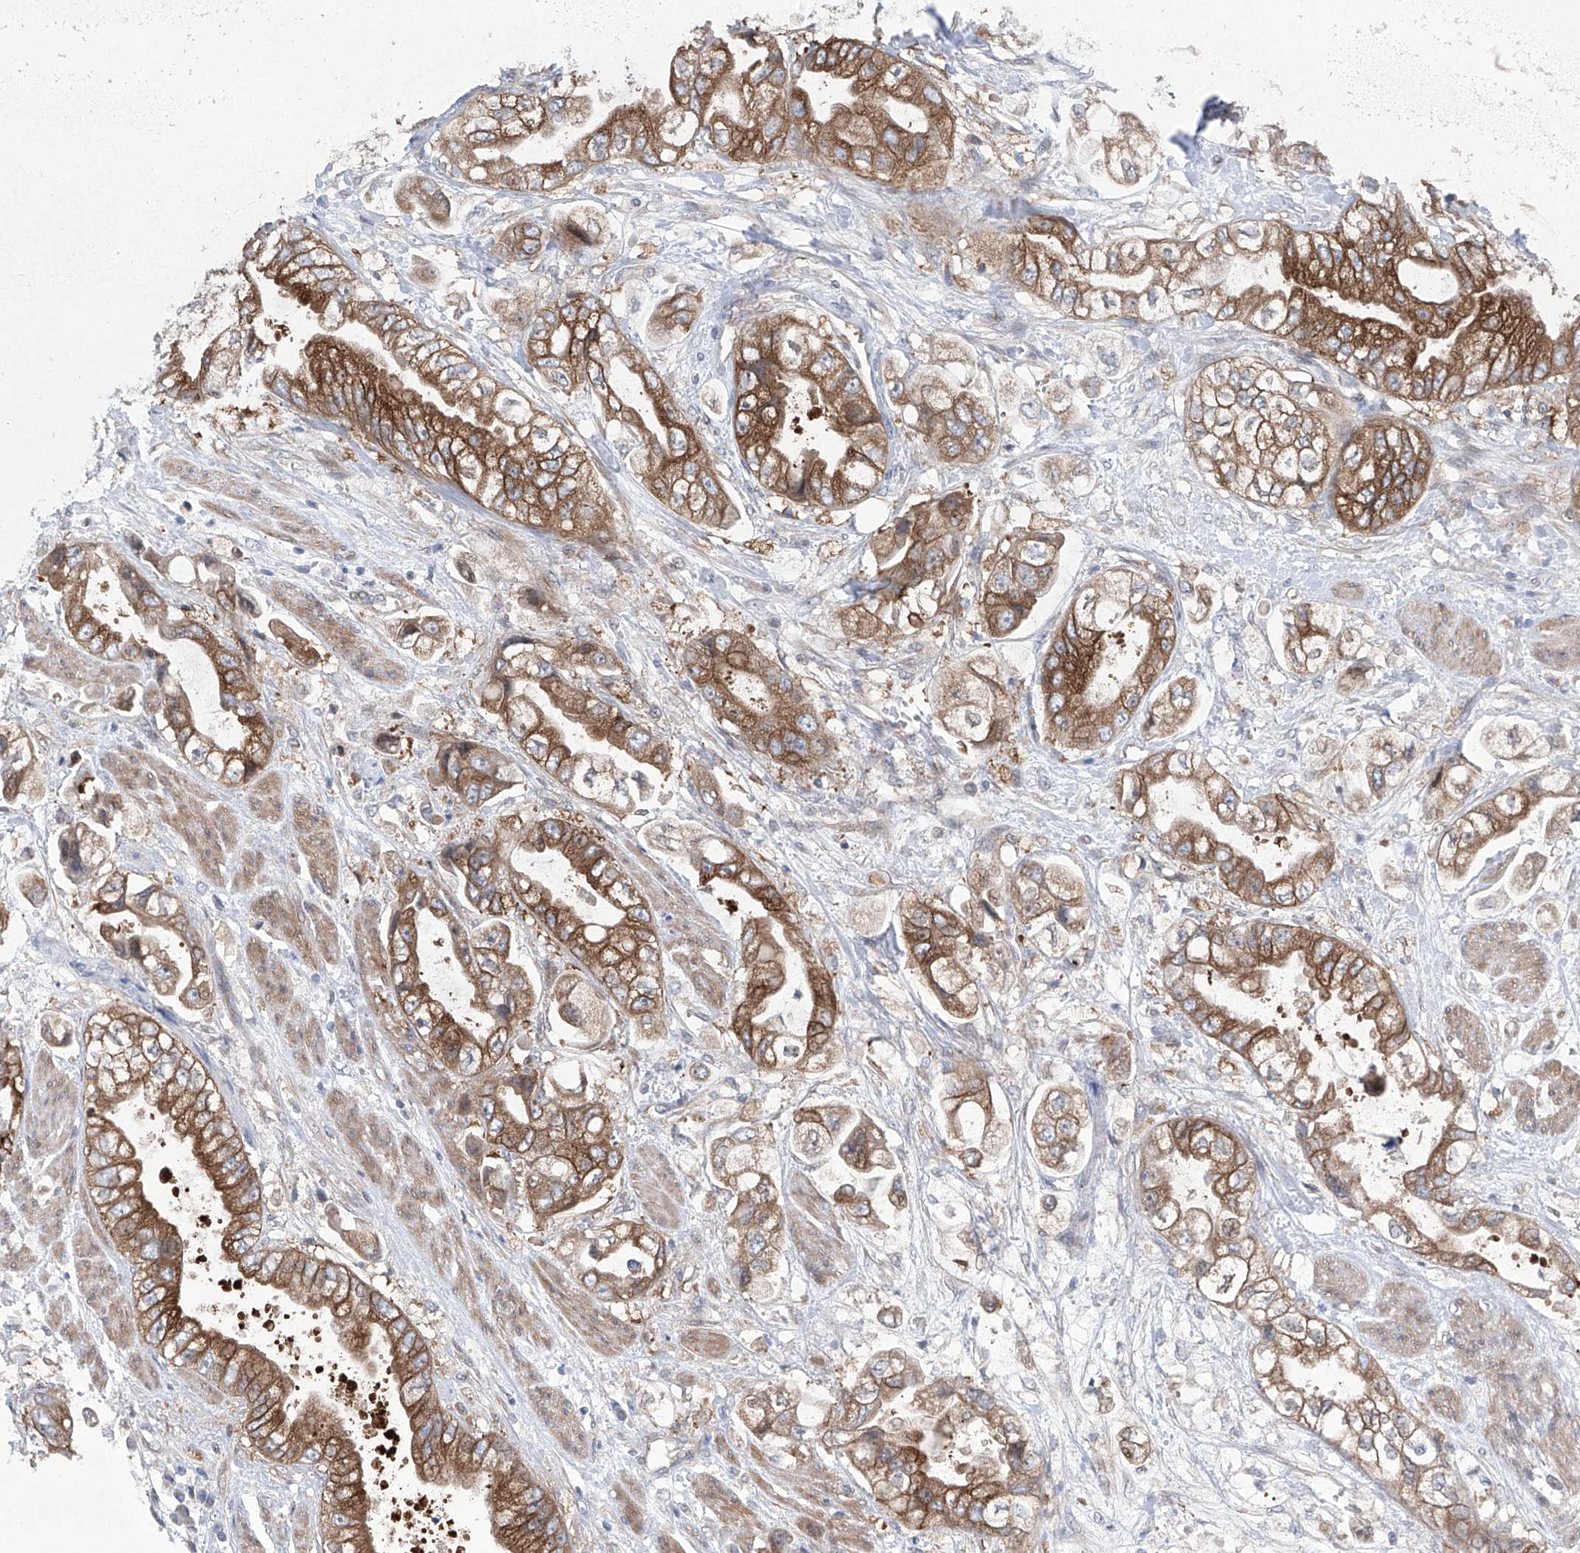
{"staining": {"intensity": "moderate", "quantity": ">75%", "location": "cytoplasmic/membranous"}, "tissue": "stomach cancer", "cell_type": "Tumor cells", "image_type": "cancer", "snomed": [{"axis": "morphology", "description": "Adenocarcinoma, NOS"}, {"axis": "topography", "description": "Stomach"}], "caption": "Adenocarcinoma (stomach) was stained to show a protein in brown. There is medium levels of moderate cytoplasmic/membranous expression in approximately >75% of tumor cells. The staining is performed using DAB (3,3'-diaminobenzidine) brown chromogen to label protein expression. The nuclei are counter-stained blue using hematoxylin.", "gene": "KLC4", "patient": {"sex": "male", "age": 62}}